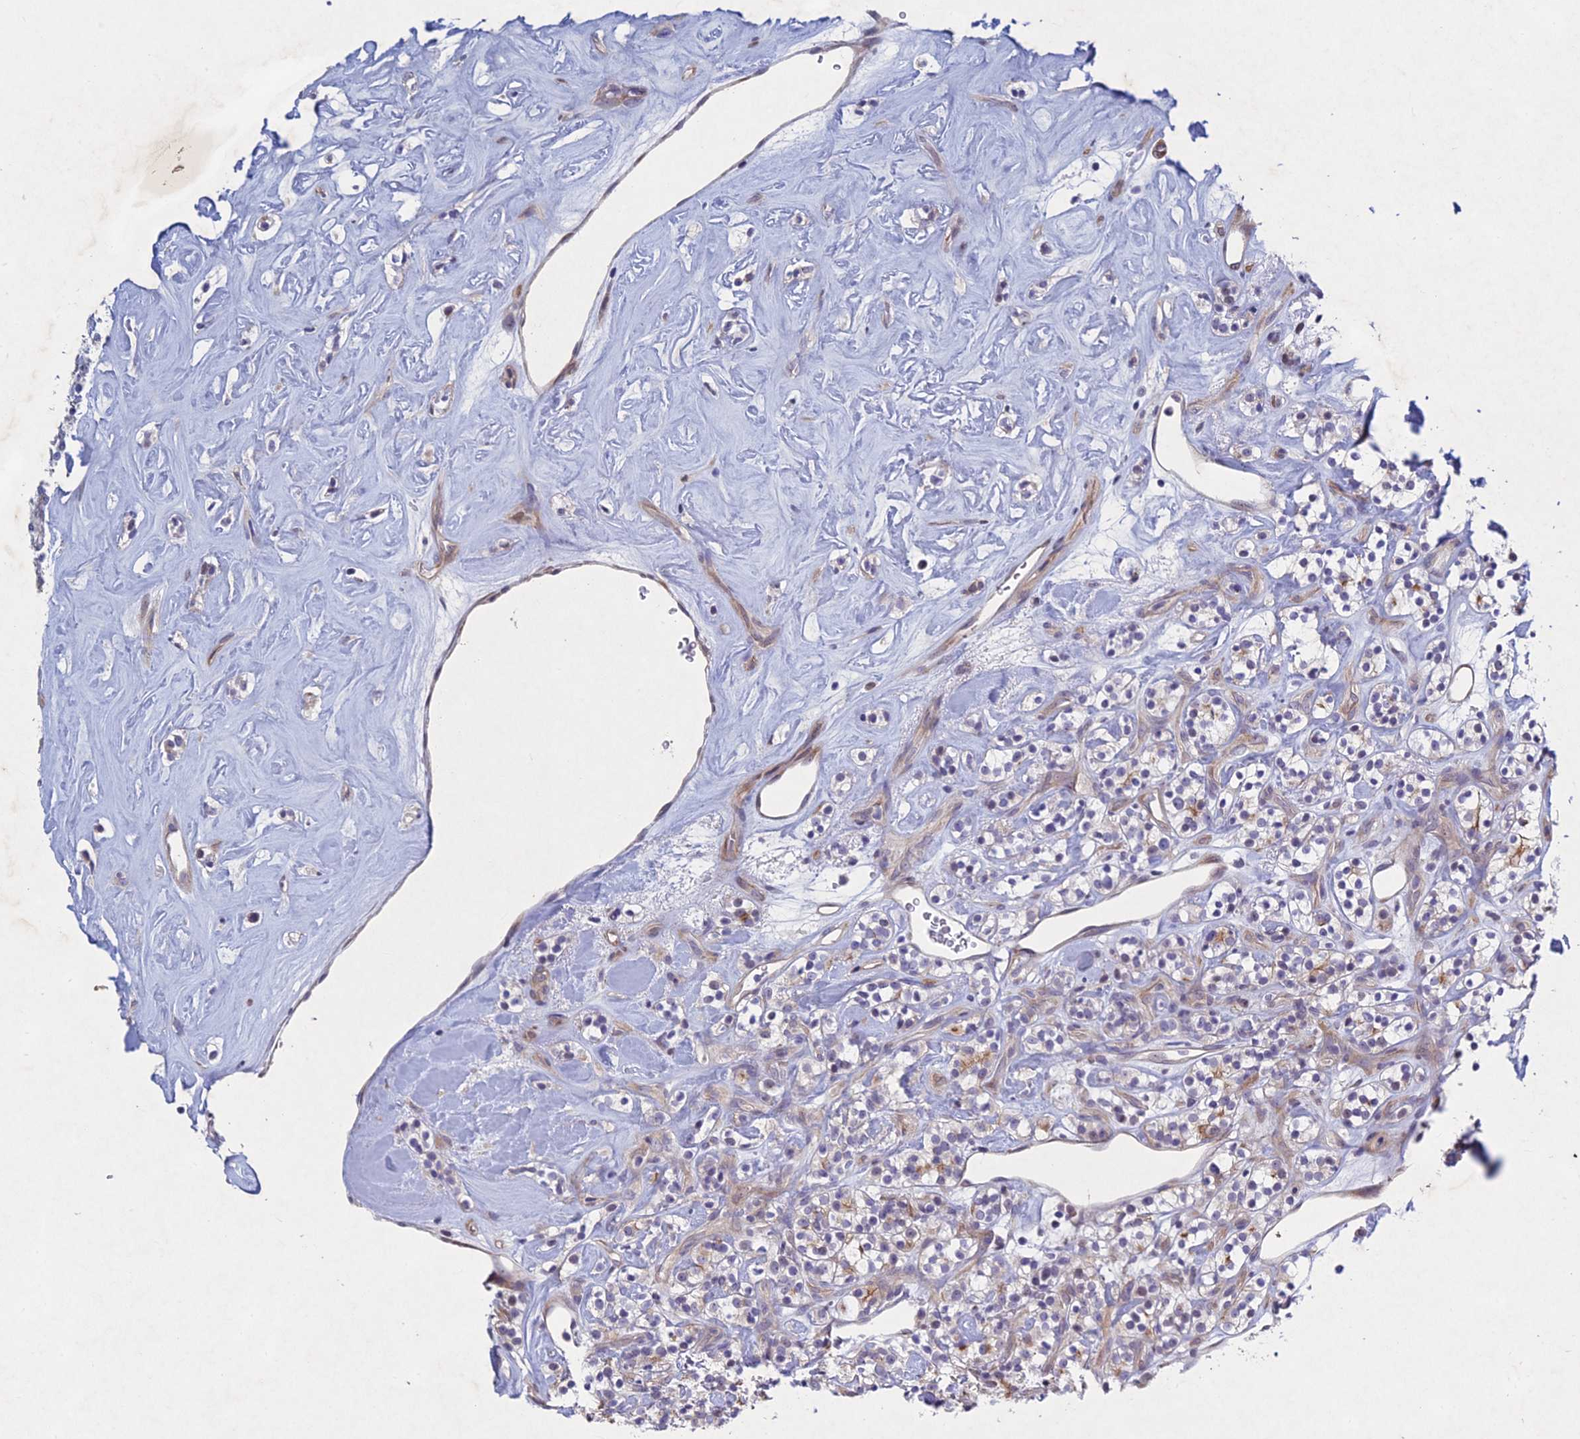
{"staining": {"intensity": "negative", "quantity": "none", "location": "none"}, "tissue": "renal cancer", "cell_type": "Tumor cells", "image_type": "cancer", "snomed": [{"axis": "morphology", "description": "Adenocarcinoma, NOS"}, {"axis": "topography", "description": "Kidney"}], "caption": "This is an immunohistochemistry photomicrograph of adenocarcinoma (renal). There is no positivity in tumor cells.", "gene": "PTHLH", "patient": {"sex": "male", "age": 77}}